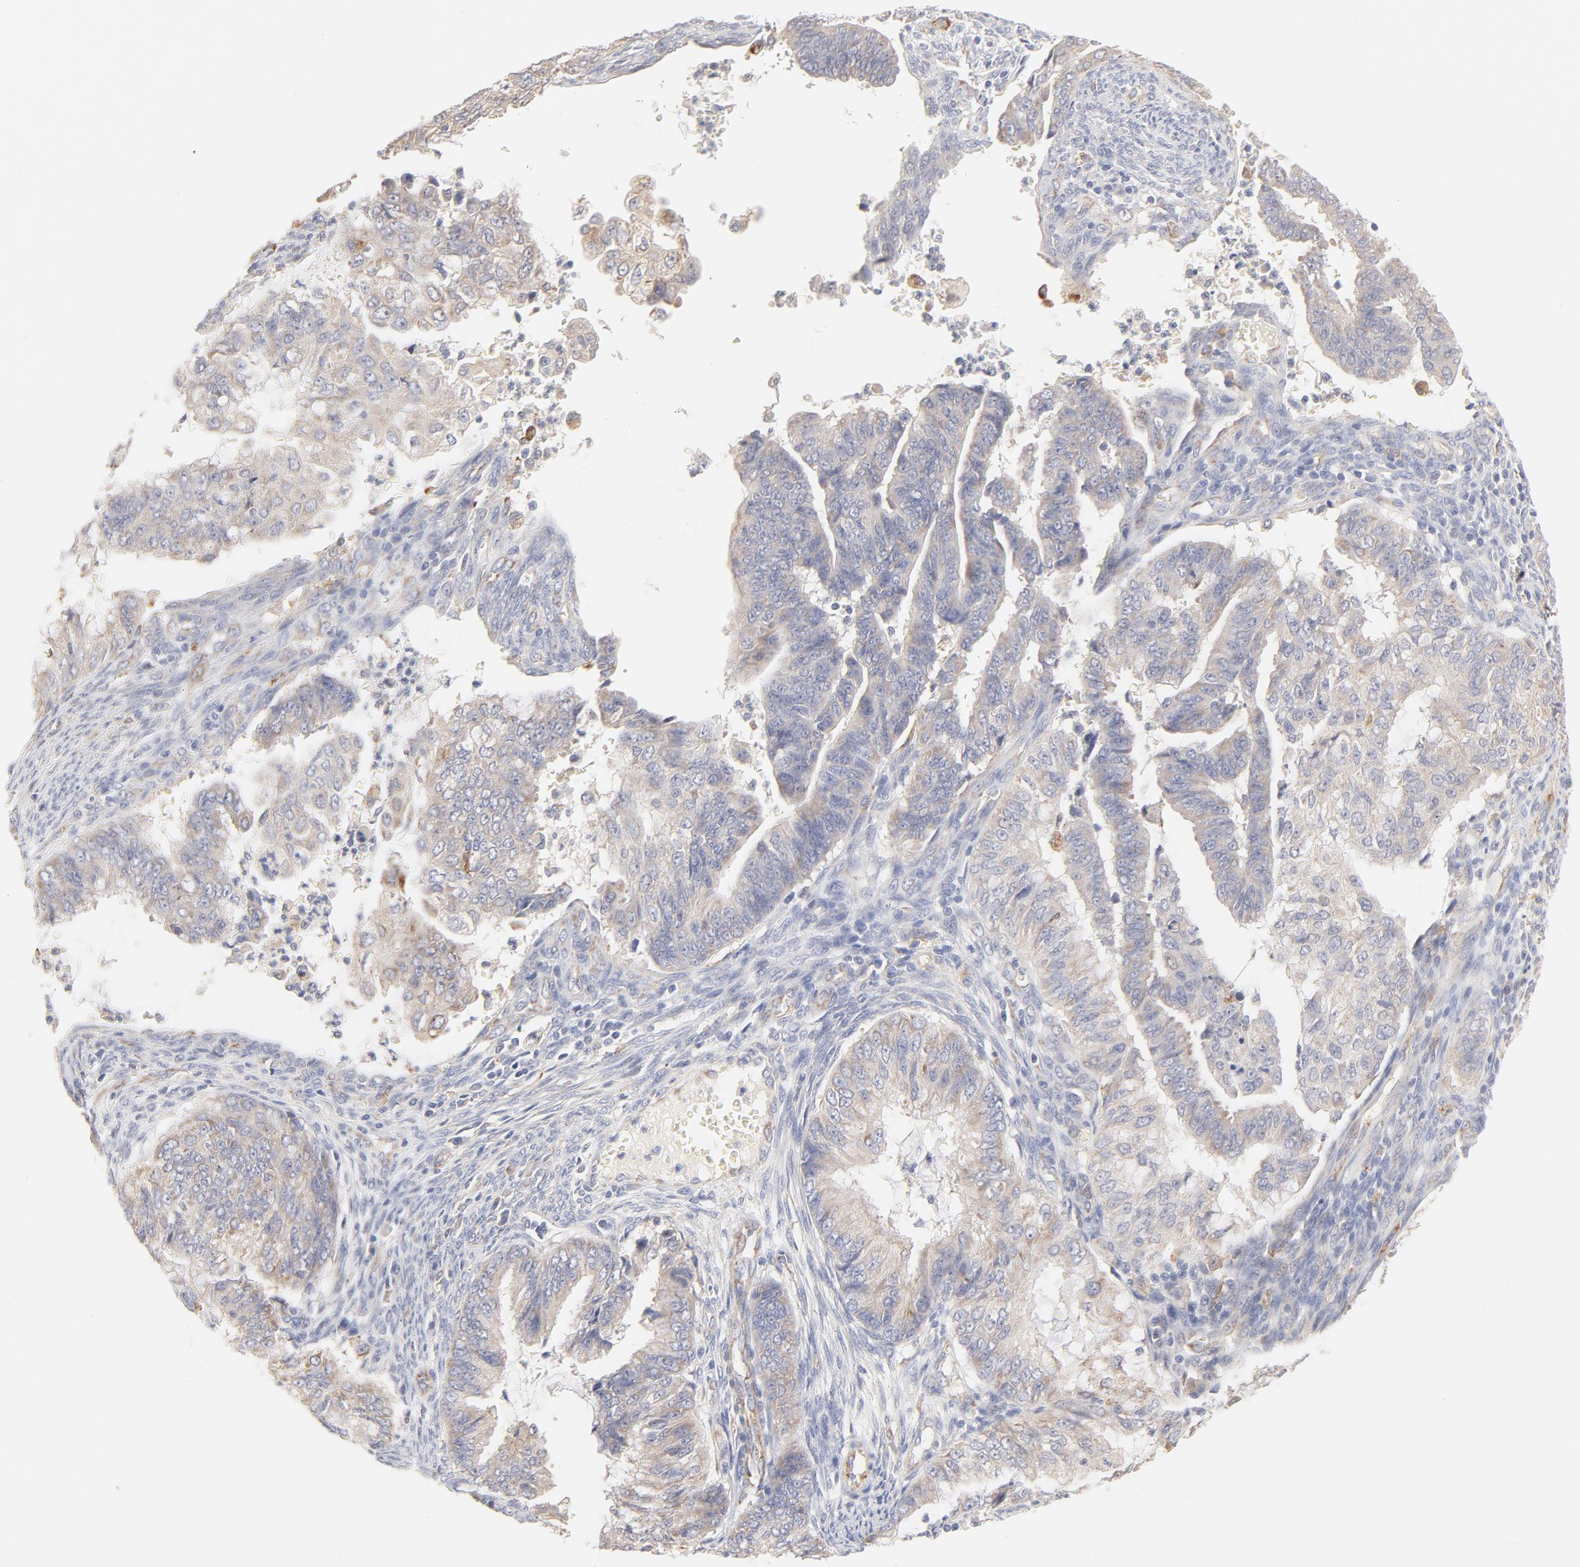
{"staining": {"intensity": "weak", "quantity": ">75%", "location": "cytoplasmic/membranous"}, "tissue": "endometrial cancer", "cell_type": "Tumor cells", "image_type": "cancer", "snomed": [{"axis": "morphology", "description": "Adenocarcinoma, NOS"}, {"axis": "topography", "description": "Endometrium"}], "caption": "Adenocarcinoma (endometrial) stained with a protein marker displays weak staining in tumor cells.", "gene": "MTERF2", "patient": {"sex": "female", "age": 75}}